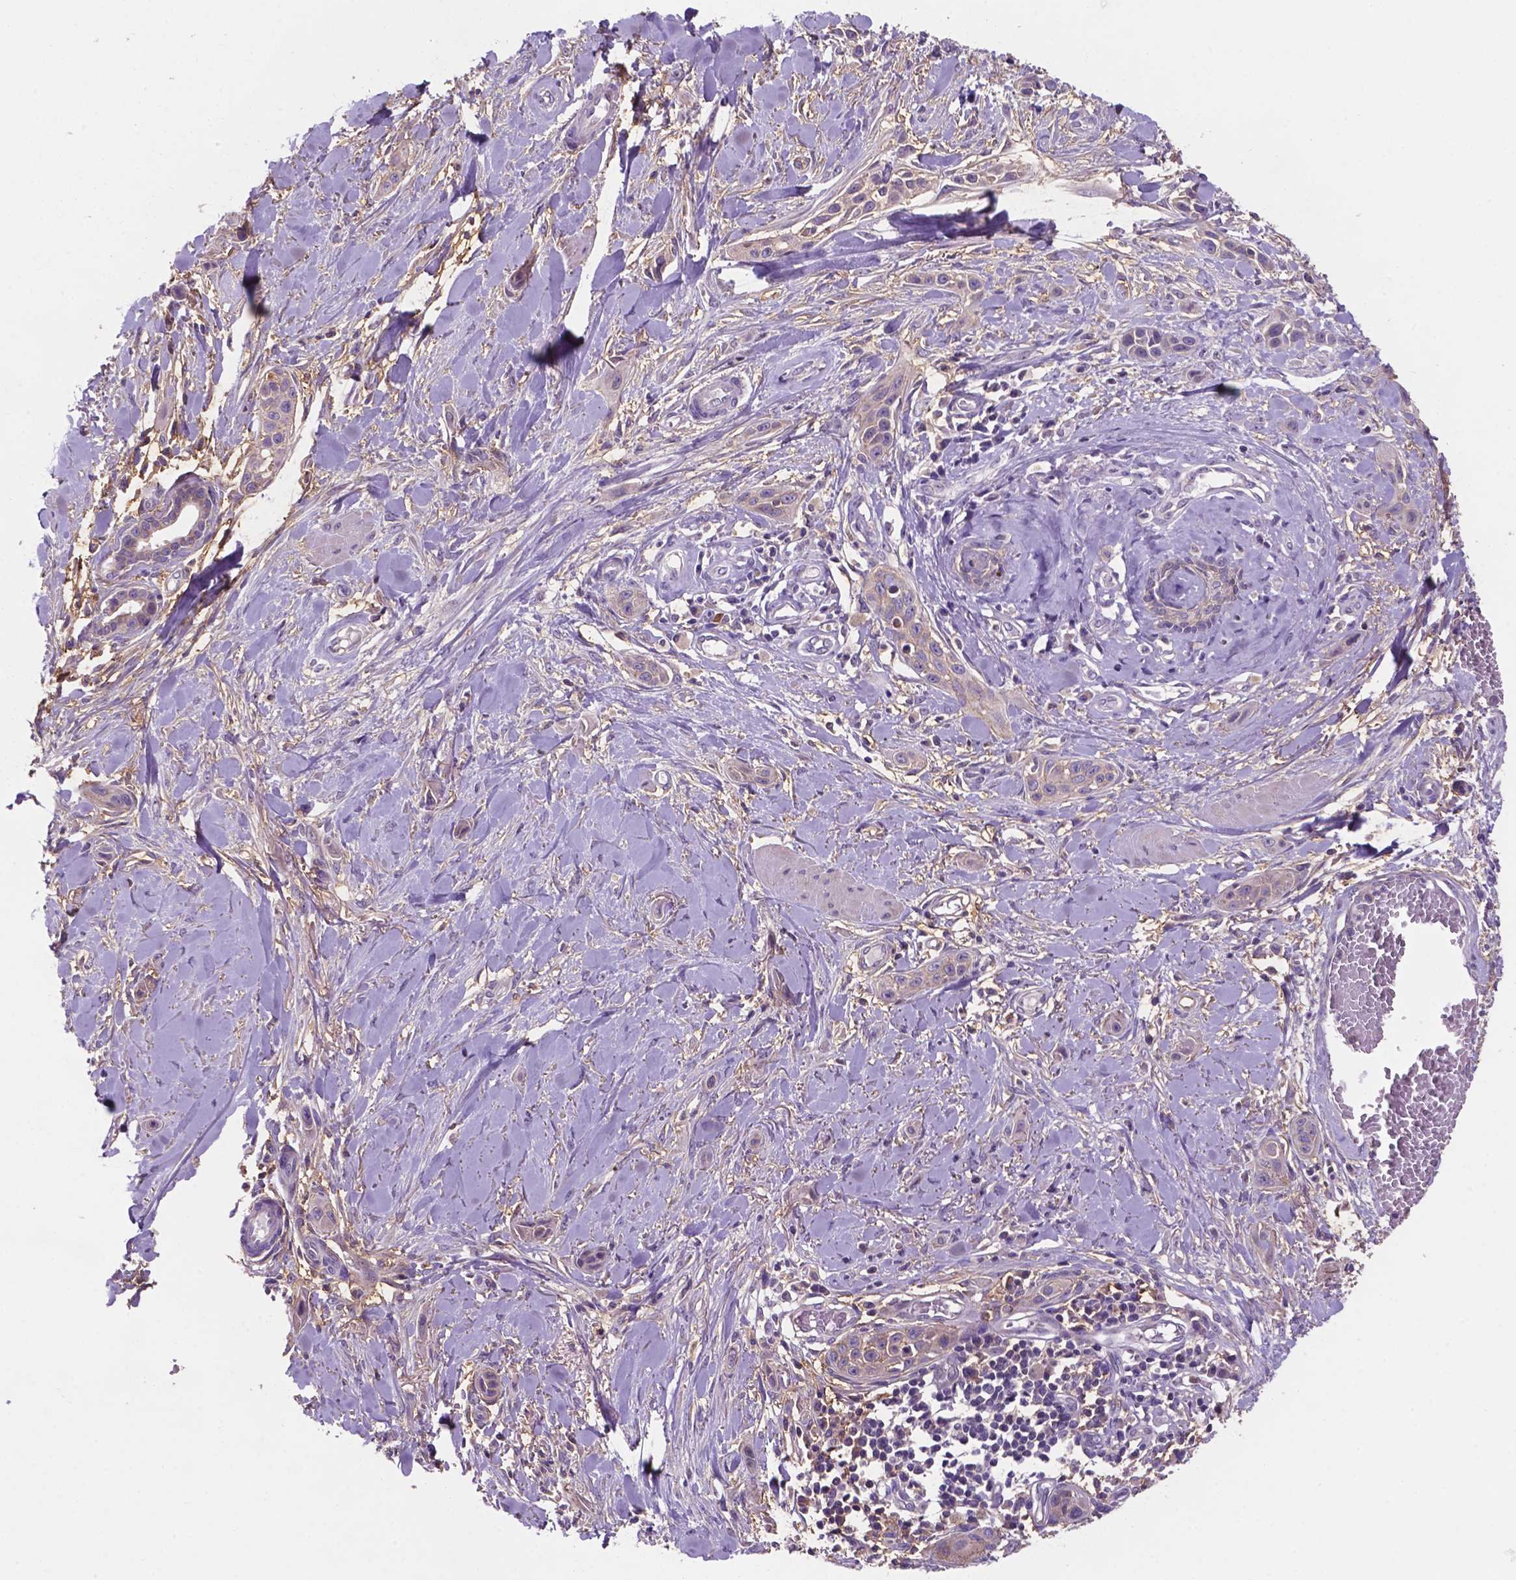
{"staining": {"intensity": "negative", "quantity": "none", "location": "none"}, "tissue": "skin cancer", "cell_type": "Tumor cells", "image_type": "cancer", "snomed": [{"axis": "morphology", "description": "Squamous cell carcinoma, NOS"}, {"axis": "topography", "description": "Skin"}], "caption": "This micrograph is of squamous cell carcinoma (skin) stained with IHC to label a protein in brown with the nuclei are counter-stained blue. There is no positivity in tumor cells.", "gene": "MKRN2OS", "patient": {"sex": "female", "age": 69}}